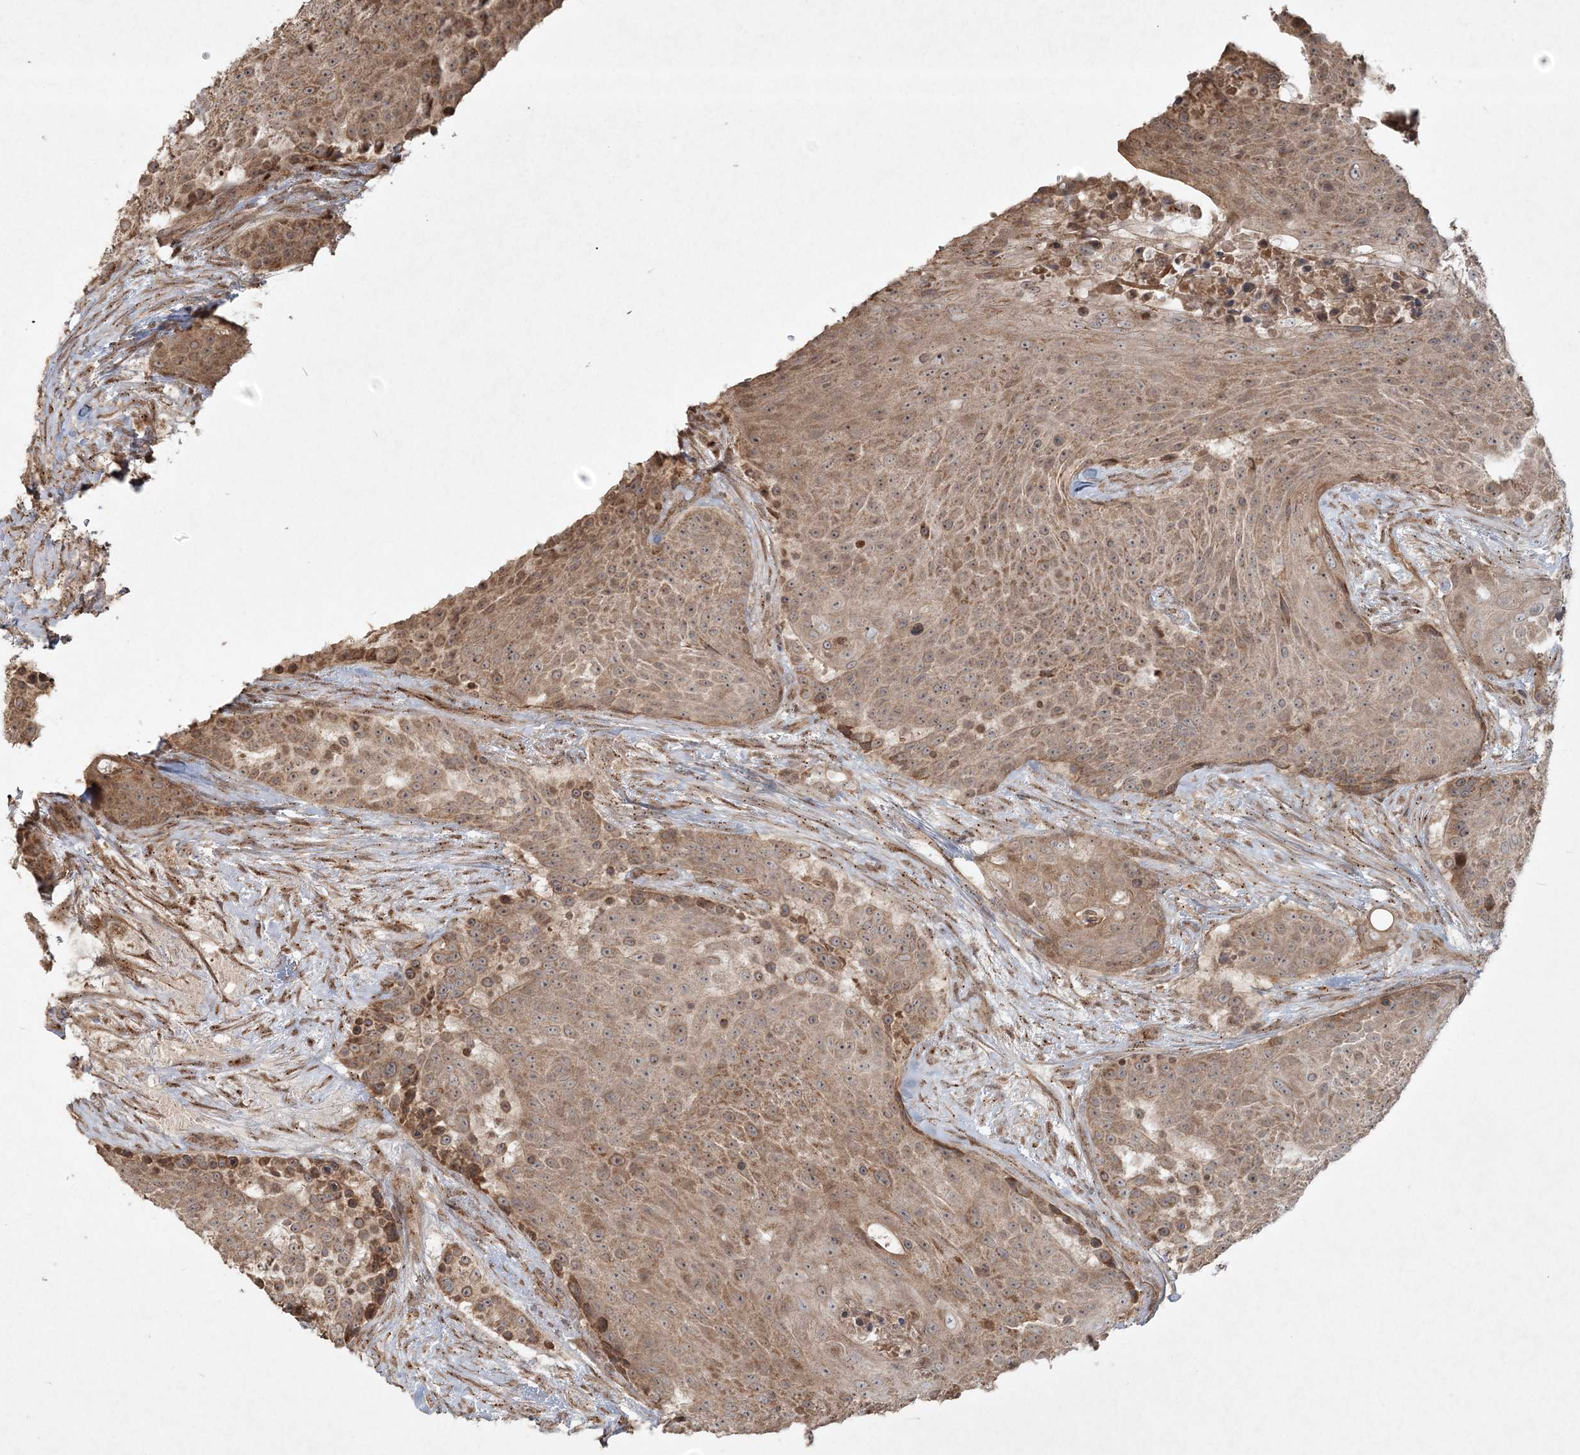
{"staining": {"intensity": "moderate", "quantity": "25%-75%", "location": "cytoplasmic/membranous"}, "tissue": "urothelial cancer", "cell_type": "Tumor cells", "image_type": "cancer", "snomed": [{"axis": "morphology", "description": "Urothelial carcinoma, High grade"}, {"axis": "topography", "description": "Urinary bladder"}], "caption": "A brown stain highlights moderate cytoplasmic/membranous positivity of a protein in urothelial cancer tumor cells. (DAB = brown stain, brightfield microscopy at high magnification).", "gene": "ANAPC16", "patient": {"sex": "female", "age": 63}}